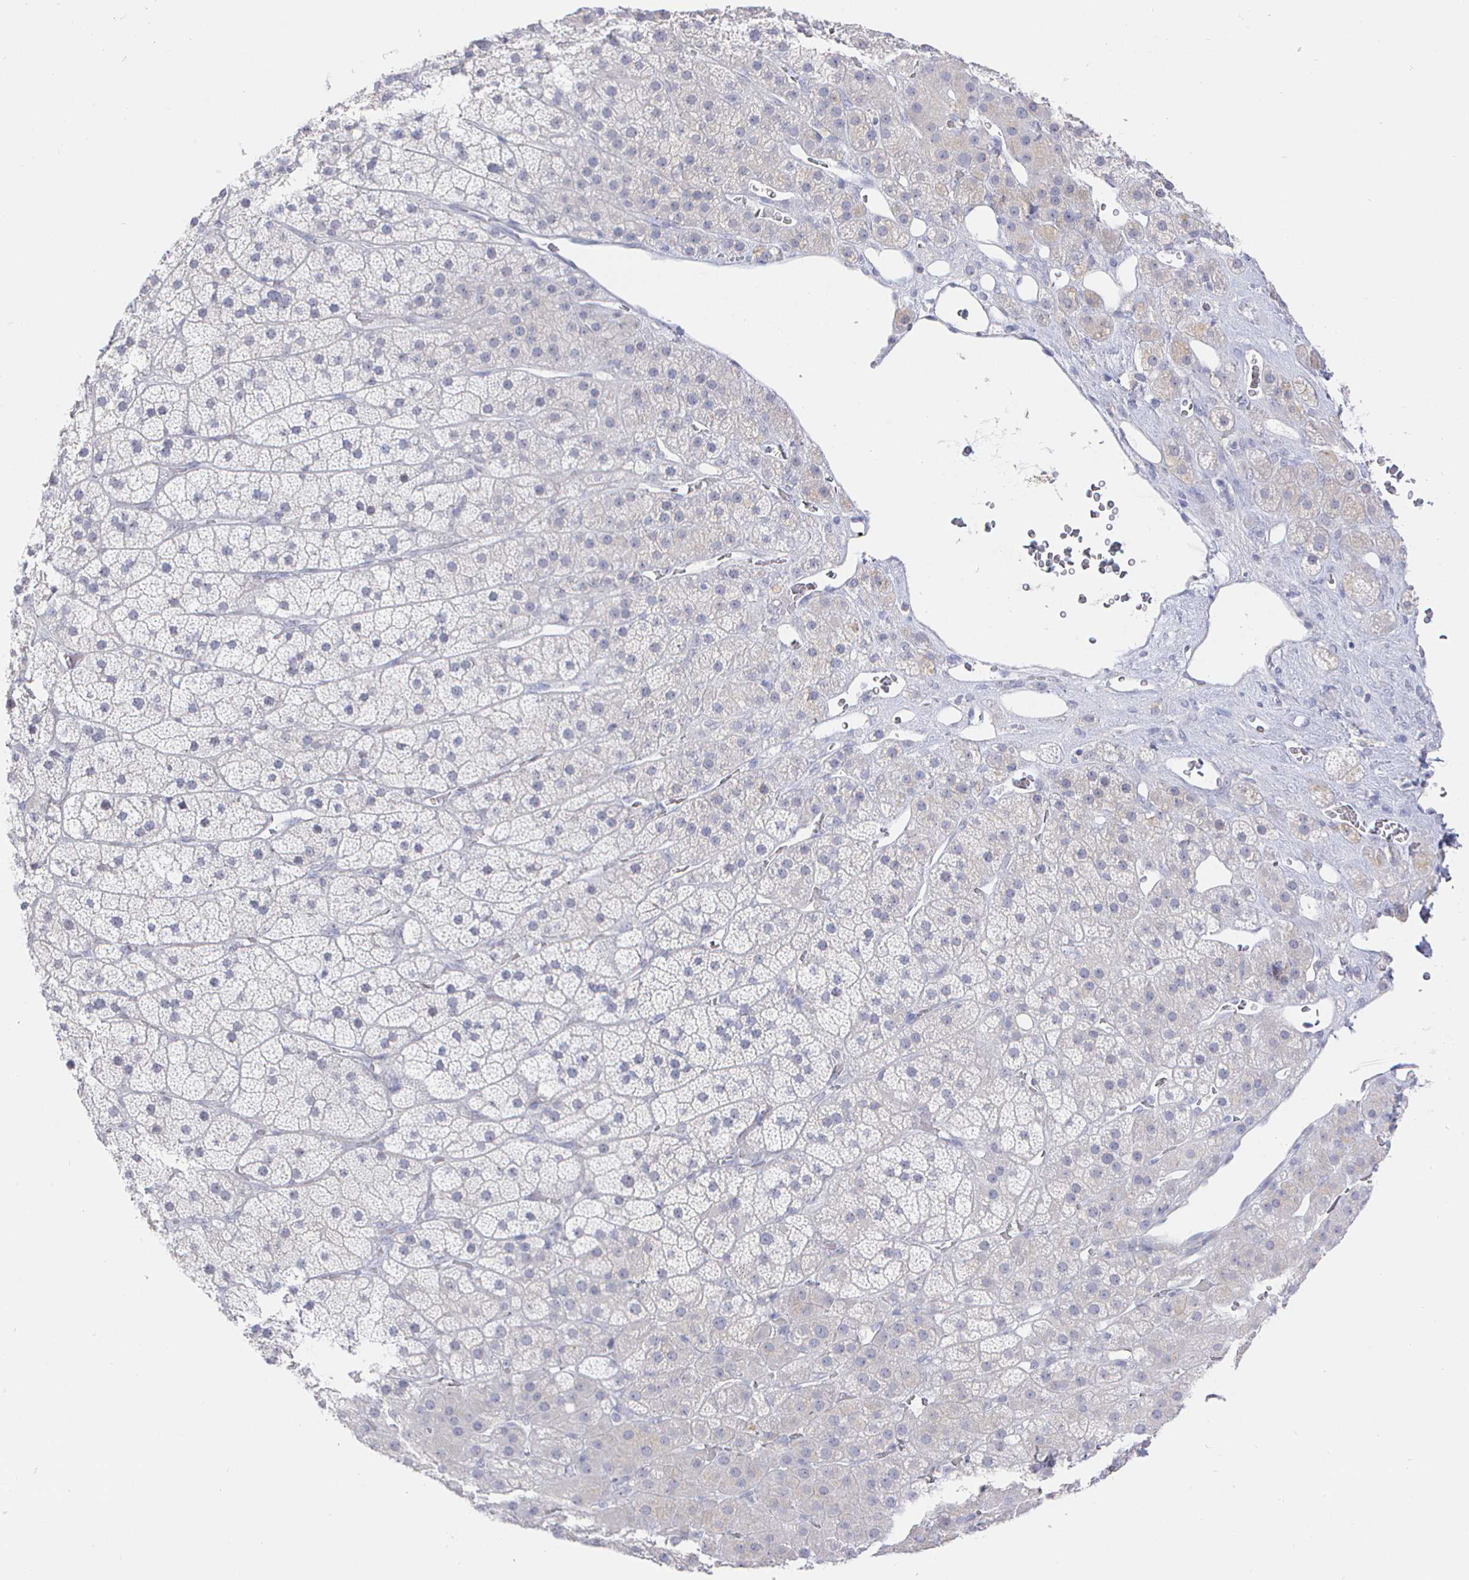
{"staining": {"intensity": "negative", "quantity": "none", "location": "none"}, "tissue": "adrenal gland", "cell_type": "Glandular cells", "image_type": "normal", "snomed": [{"axis": "morphology", "description": "Normal tissue, NOS"}, {"axis": "topography", "description": "Adrenal gland"}], "caption": "Immunohistochemistry (IHC) of benign adrenal gland exhibits no staining in glandular cells.", "gene": "LRRC23", "patient": {"sex": "male", "age": 57}}